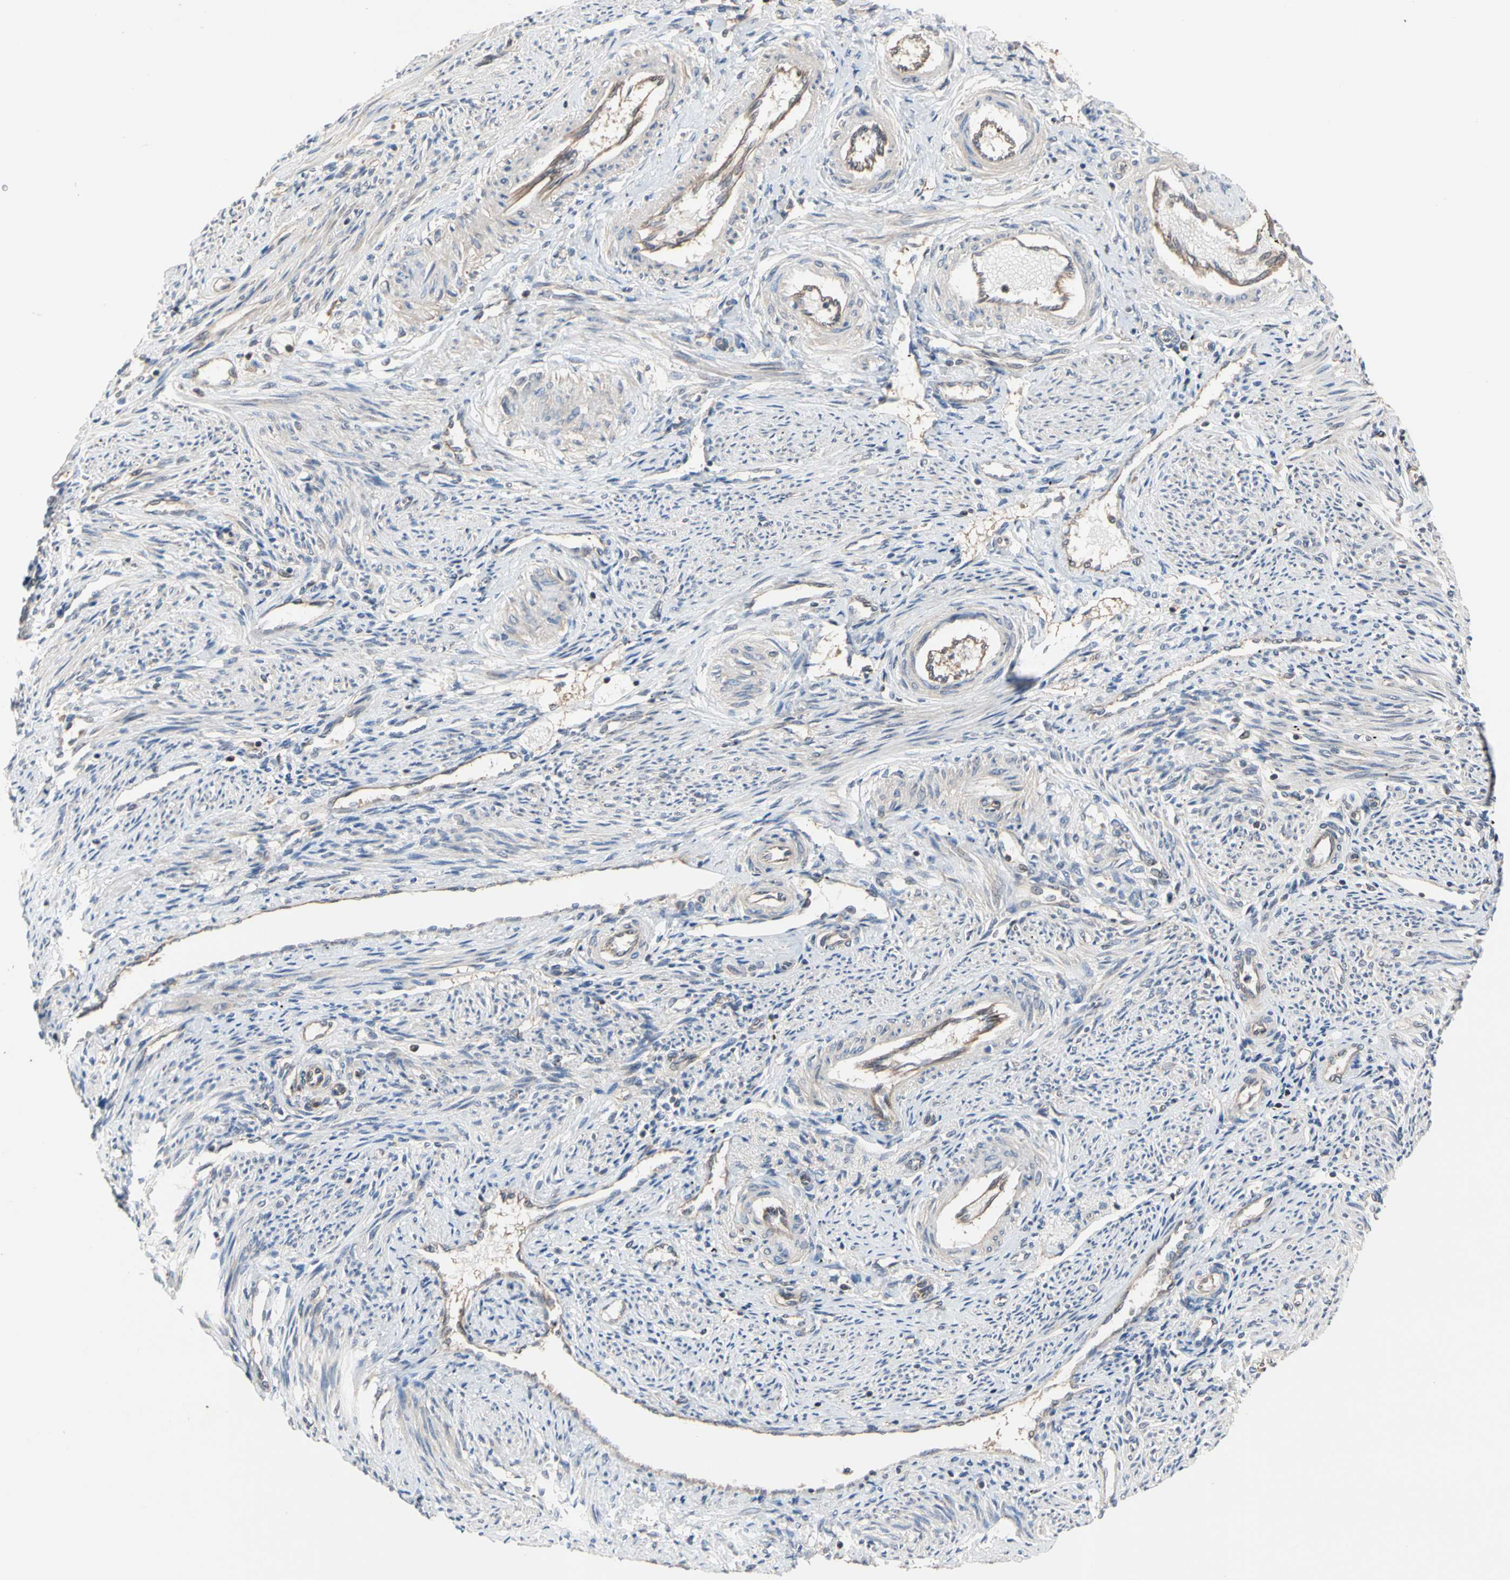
{"staining": {"intensity": "moderate", "quantity": ">75%", "location": "cytoplasmic/membranous"}, "tissue": "endometrium", "cell_type": "Cells in endometrial stroma", "image_type": "normal", "snomed": [{"axis": "morphology", "description": "Normal tissue, NOS"}, {"axis": "topography", "description": "Endometrium"}], "caption": "Immunohistochemical staining of benign human endometrium displays >75% levels of moderate cytoplasmic/membranous protein staining in about >75% of cells in endometrial stroma.", "gene": "DPP8", "patient": {"sex": "female", "age": 42}}